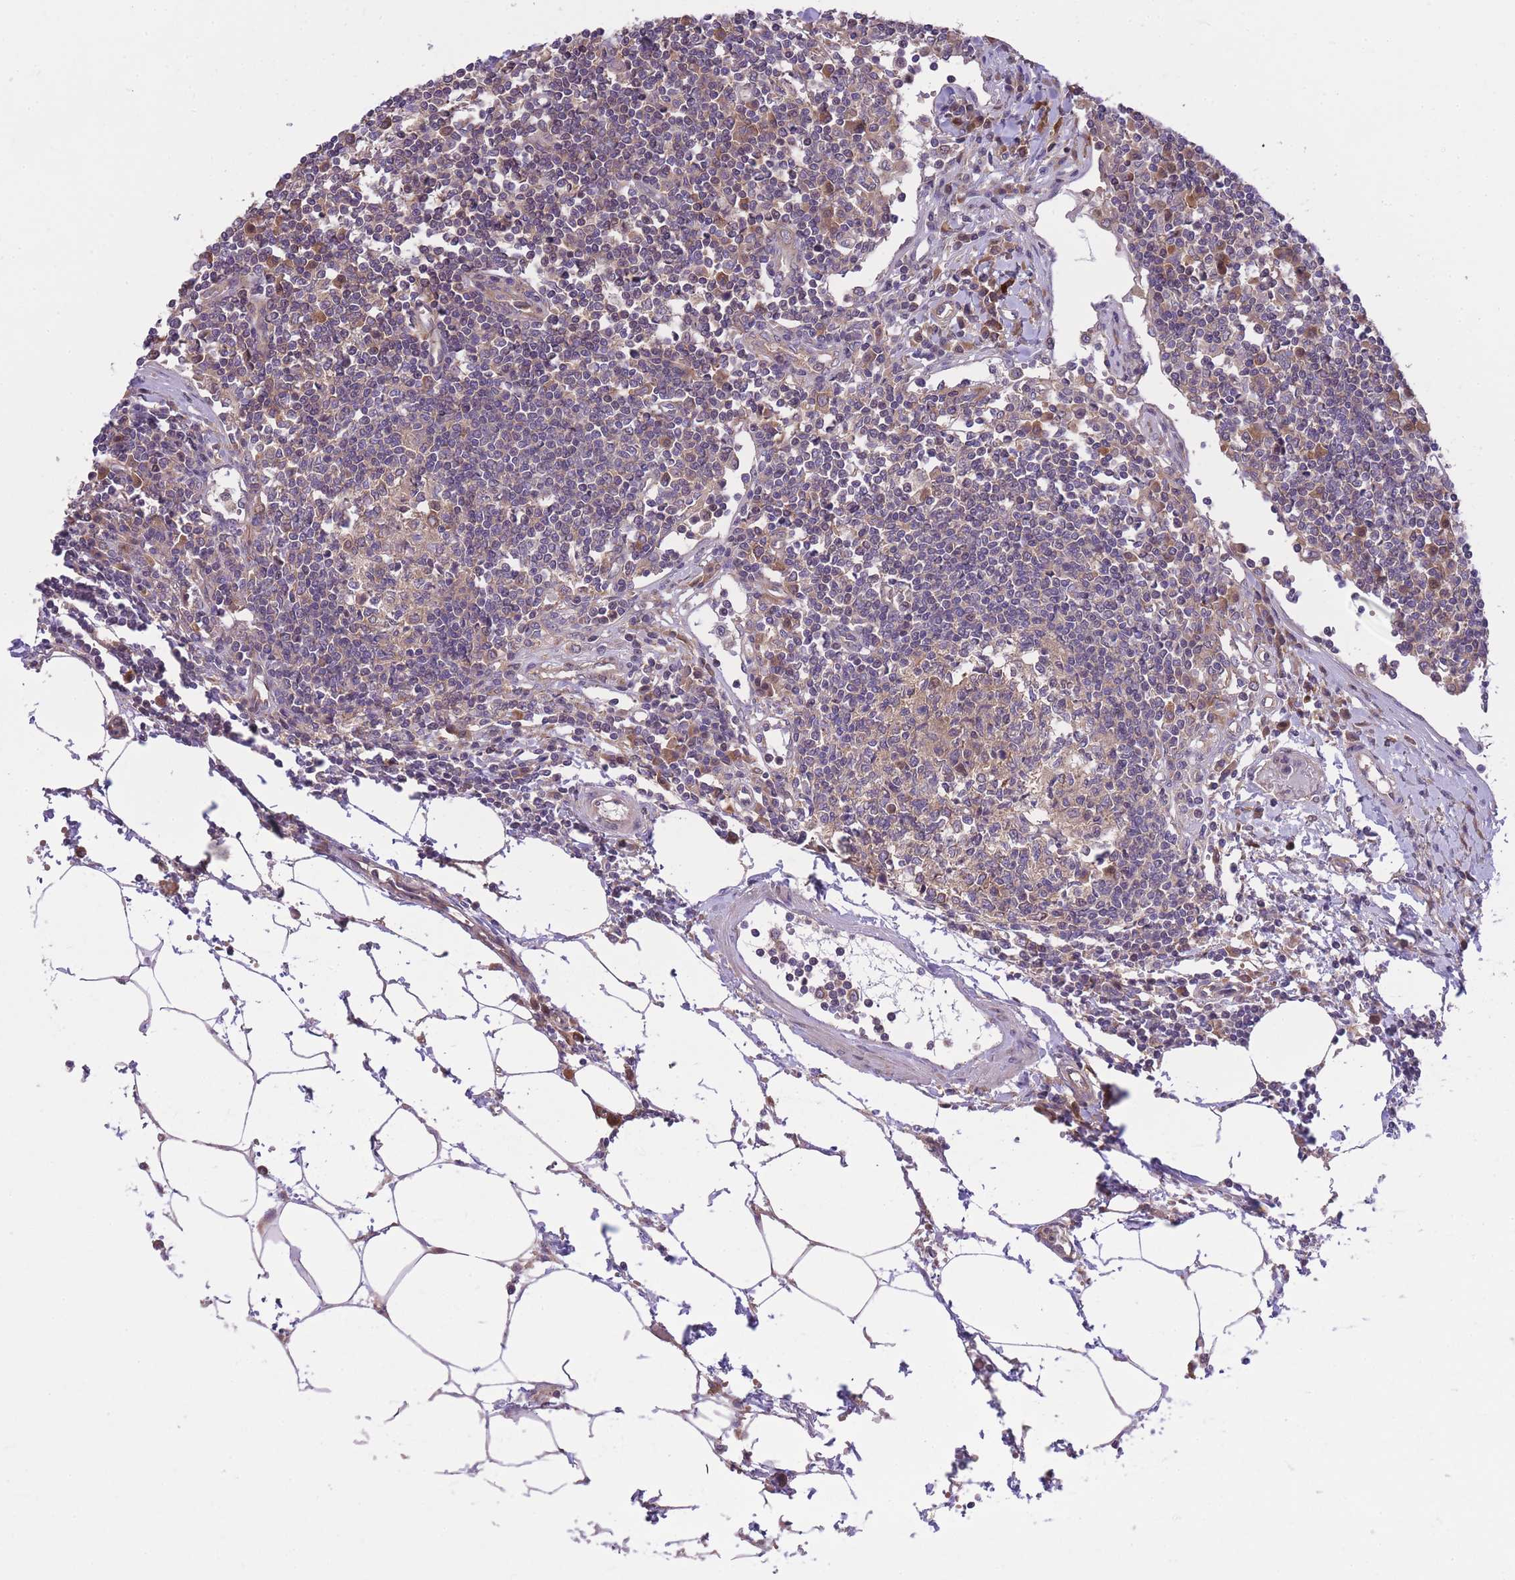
{"staining": {"intensity": "moderate", "quantity": ">75%", "location": "cytoplasmic/membranous"}, "tissue": "lymph node", "cell_type": "Germinal center cells", "image_type": "normal", "snomed": [{"axis": "morphology", "description": "Adenocarcinoma, NOS"}, {"axis": "topography", "description": "Lymph node"}], "caption": "Germinal center cells reveal medium levels of moderate cytoplasmic/membranous positivity in about >75% of cells in normal lymph node. (Brightfield microscopy of DAB IHC at high magnification).", "gene": "EIF2B2", "patient": {"sex": "female", "age": 62}}